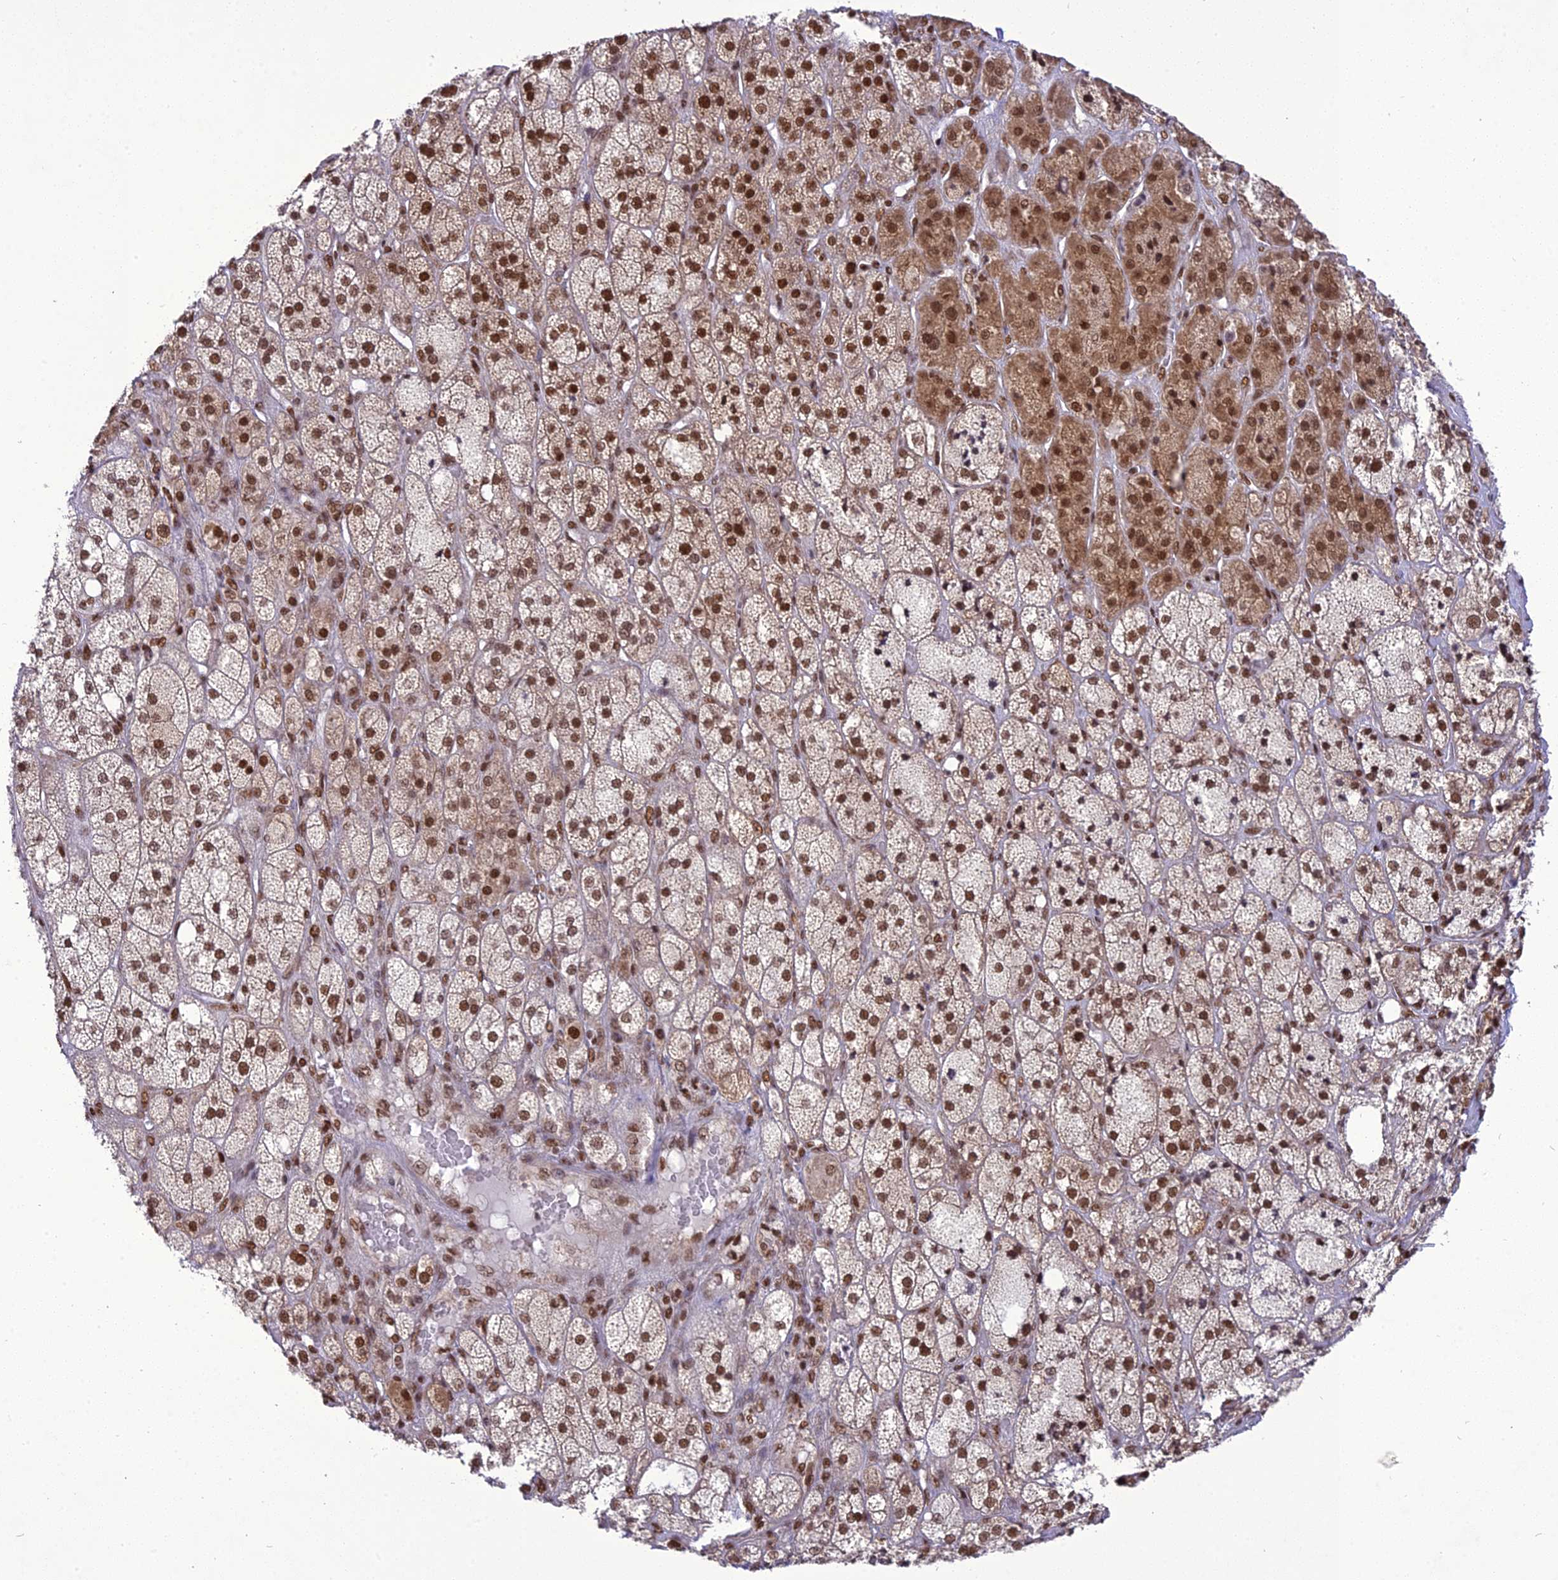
{"staining": {"intensity": "moderate", "quantity": ">75%", "location": "cytoplasmic/membranous,nuclear"}, "tissue": "adrenal gland", "cell_type": "Glandular cells", "image_type": "normal", "snomed": [{"axis": "morphology", "description": "Normal tissue, NOS"}, {"axis": "topography", "description": "Adrenal gland"}], "caption": "This photomicrograph exhibits benign adrenal gland stained with immunohistochemistry to label a protein in brown. The cytoplasmic/membranous,nuclear of glandular cells show moderate positivity for the protein. Nuclei are counter-stained blue.", "gene": "DDX1", "patient": {"sex": "male", "age": 61}}